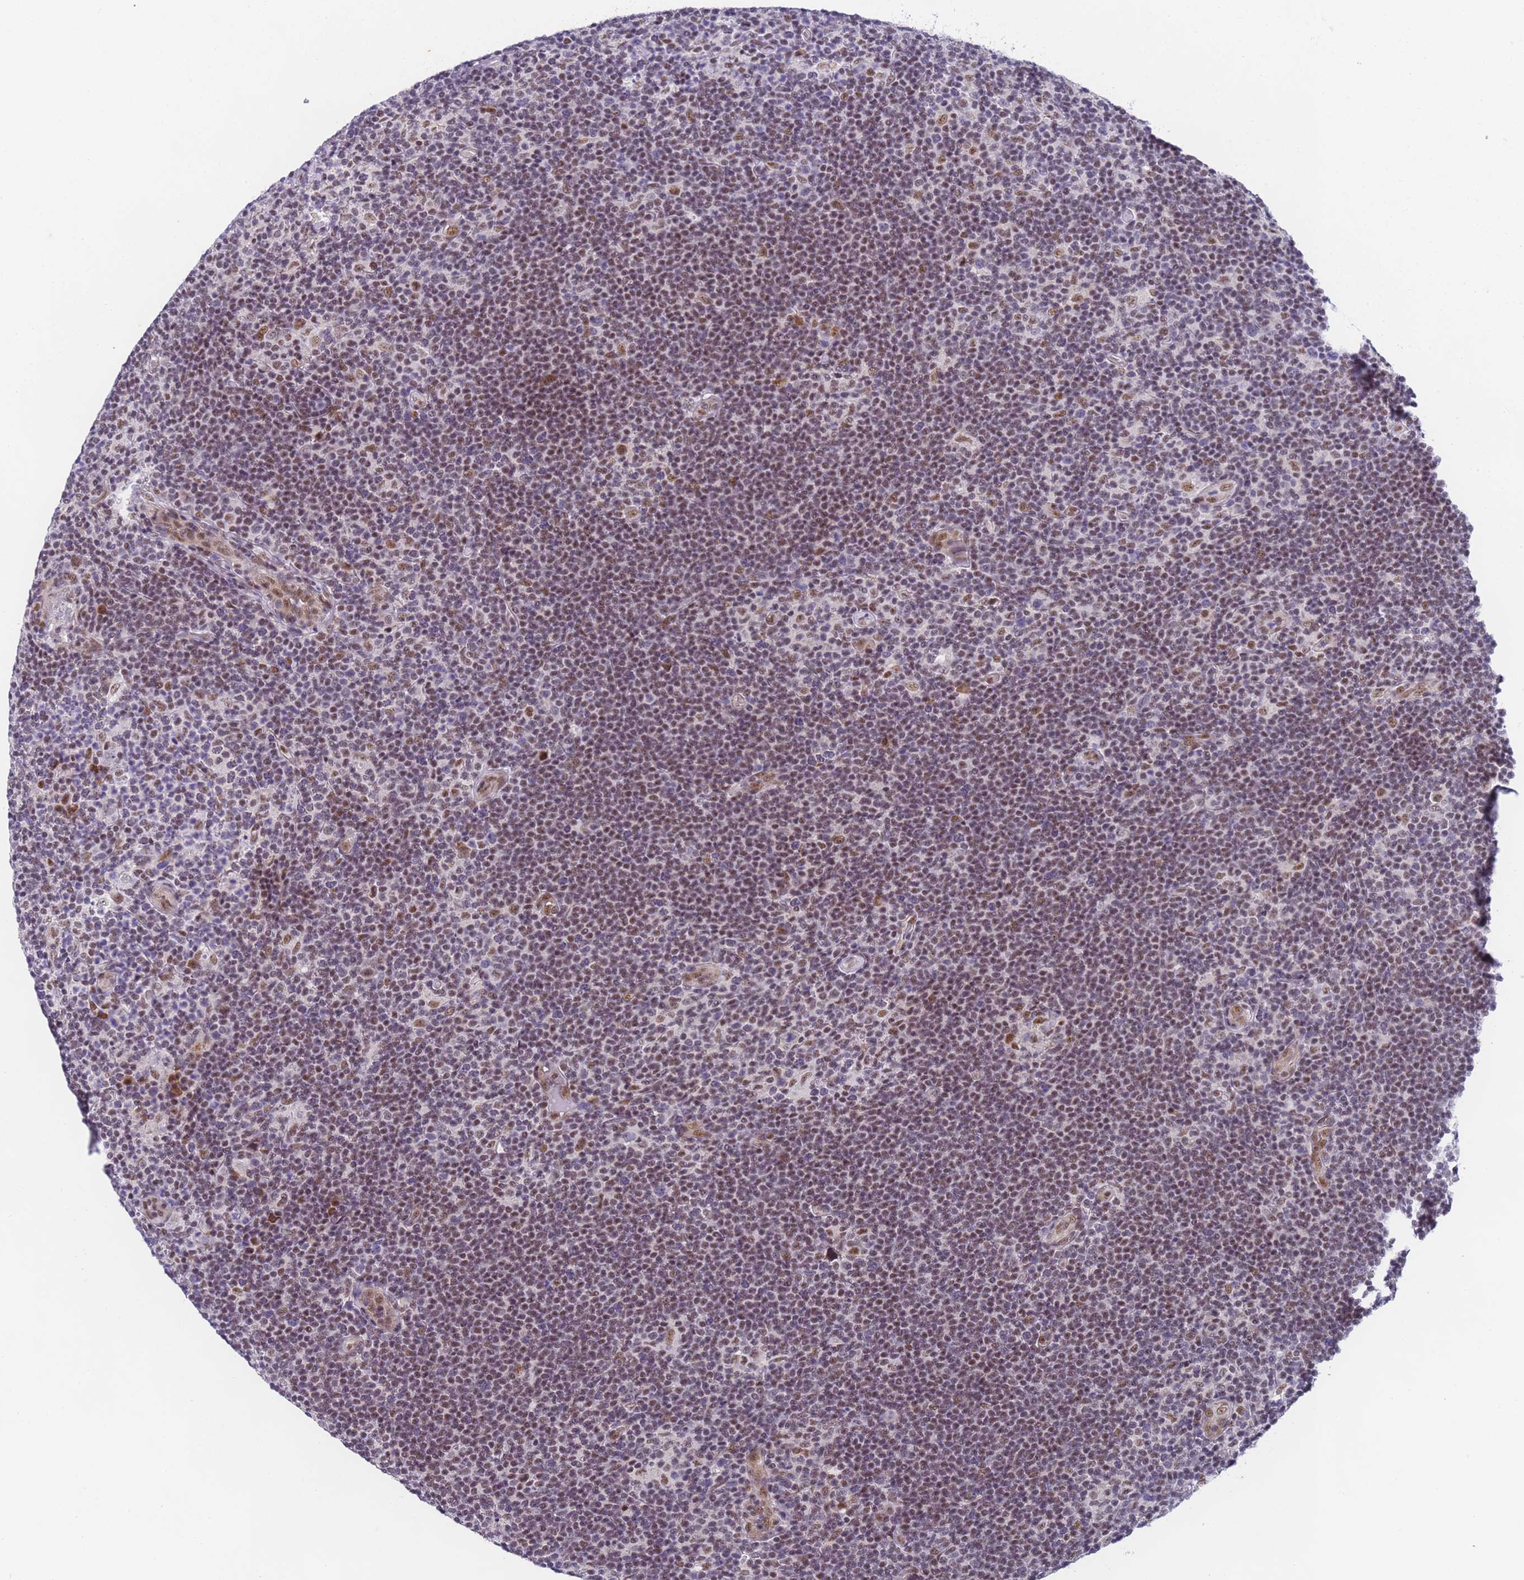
{"staining": {"intensity": "moderate", "quantity": ">75%", "location": "nuclear"}, "tissue": "lymphoma", "cell_type": "Tumor cells", "image_type": "cancer", "snomed": [{"axis": "morphology", "description": "Hodgkin's disease, NOS"}, {"axis": "topography", "description": "Lymph node"}], "caption": "Moderate nuclear positivity for a protein is present in approximately >75% of tumor cells of lymphoma using immunohistochemistry (IHC).", "gene": "FNBP4", "patient": {"sex": "female", "age": 57}}